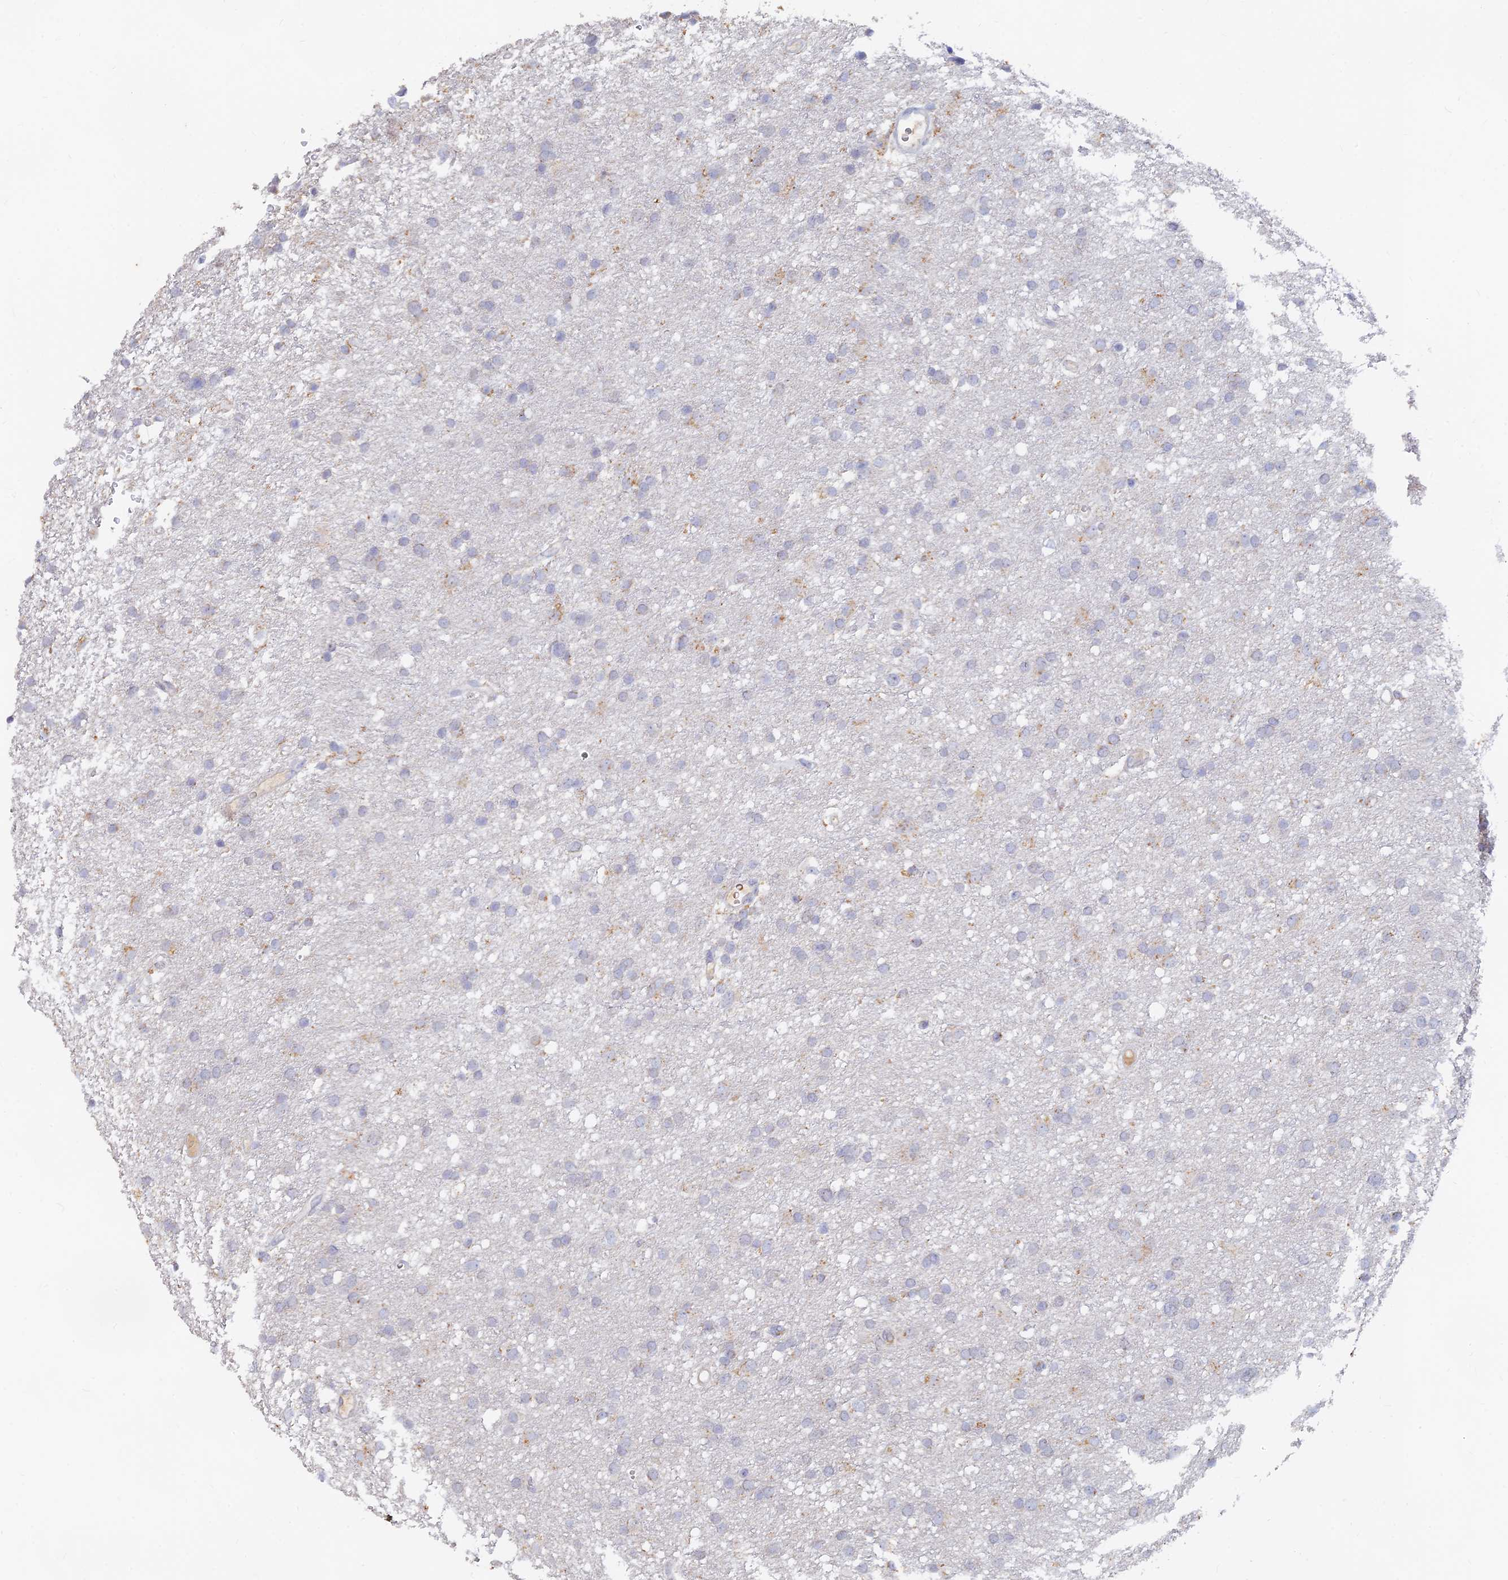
{"staining": {"intensity": "negative", "quantity": "none", "location": "none"}, "tissue": "glioma", "cell_type": "Tumor cells", "image_type": "cancer", "snomed": [{"axis": "morphology", "description": "Glioma, malignant, High grade"}, {"axis": "topography", "description": "Cerebral cortex"}], "caption": "This is a histopathology image of immunohistochemistry staining of high-grade glioma (malignant), which shows no expression in tumor cells. (Immunohistochemistry, brightfield microscopy, high magnification).", "gene": "LRIF1", "patient": {"sex": "female", "age": 36}}